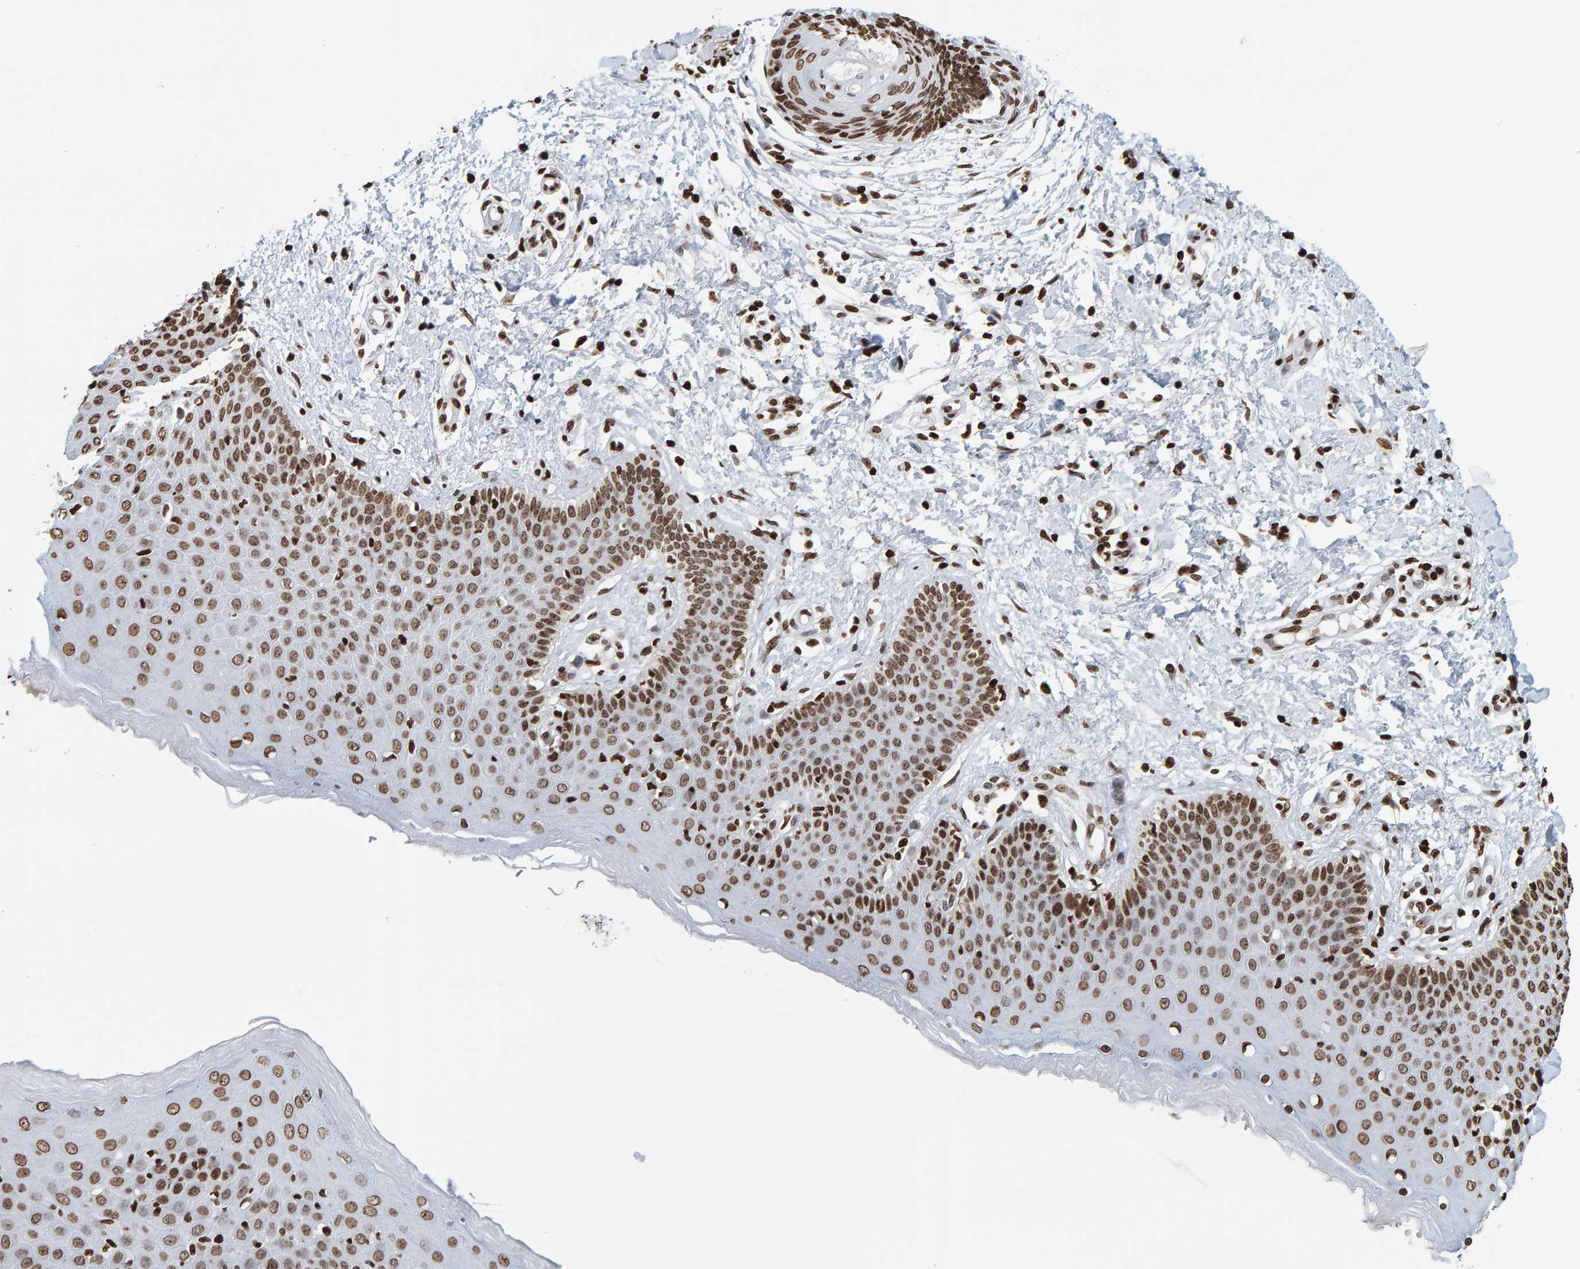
{"staining": {"intensity": "strong", "quantity": ">75%", "location": "nuclear"}, "tissue": "skin", "cell_type": "Epidermal cells", "image_type": "normal", "snomed": [{"axis": "morphology", "description": "Normal tissue, NOS"}, {"axis": "topography", "description": "Vulva"}], "caption": "Immunohistochemistry micrograph of unremarkable skin: skin stained using immunohistochemistry (IHC) shows high levels of strong protein expression localized specifically in the nuclear of epidermal cells, appearing as a nuclear brown color.", "gene": "BRF2", "patient": {"sex": "female", "age": 66}}